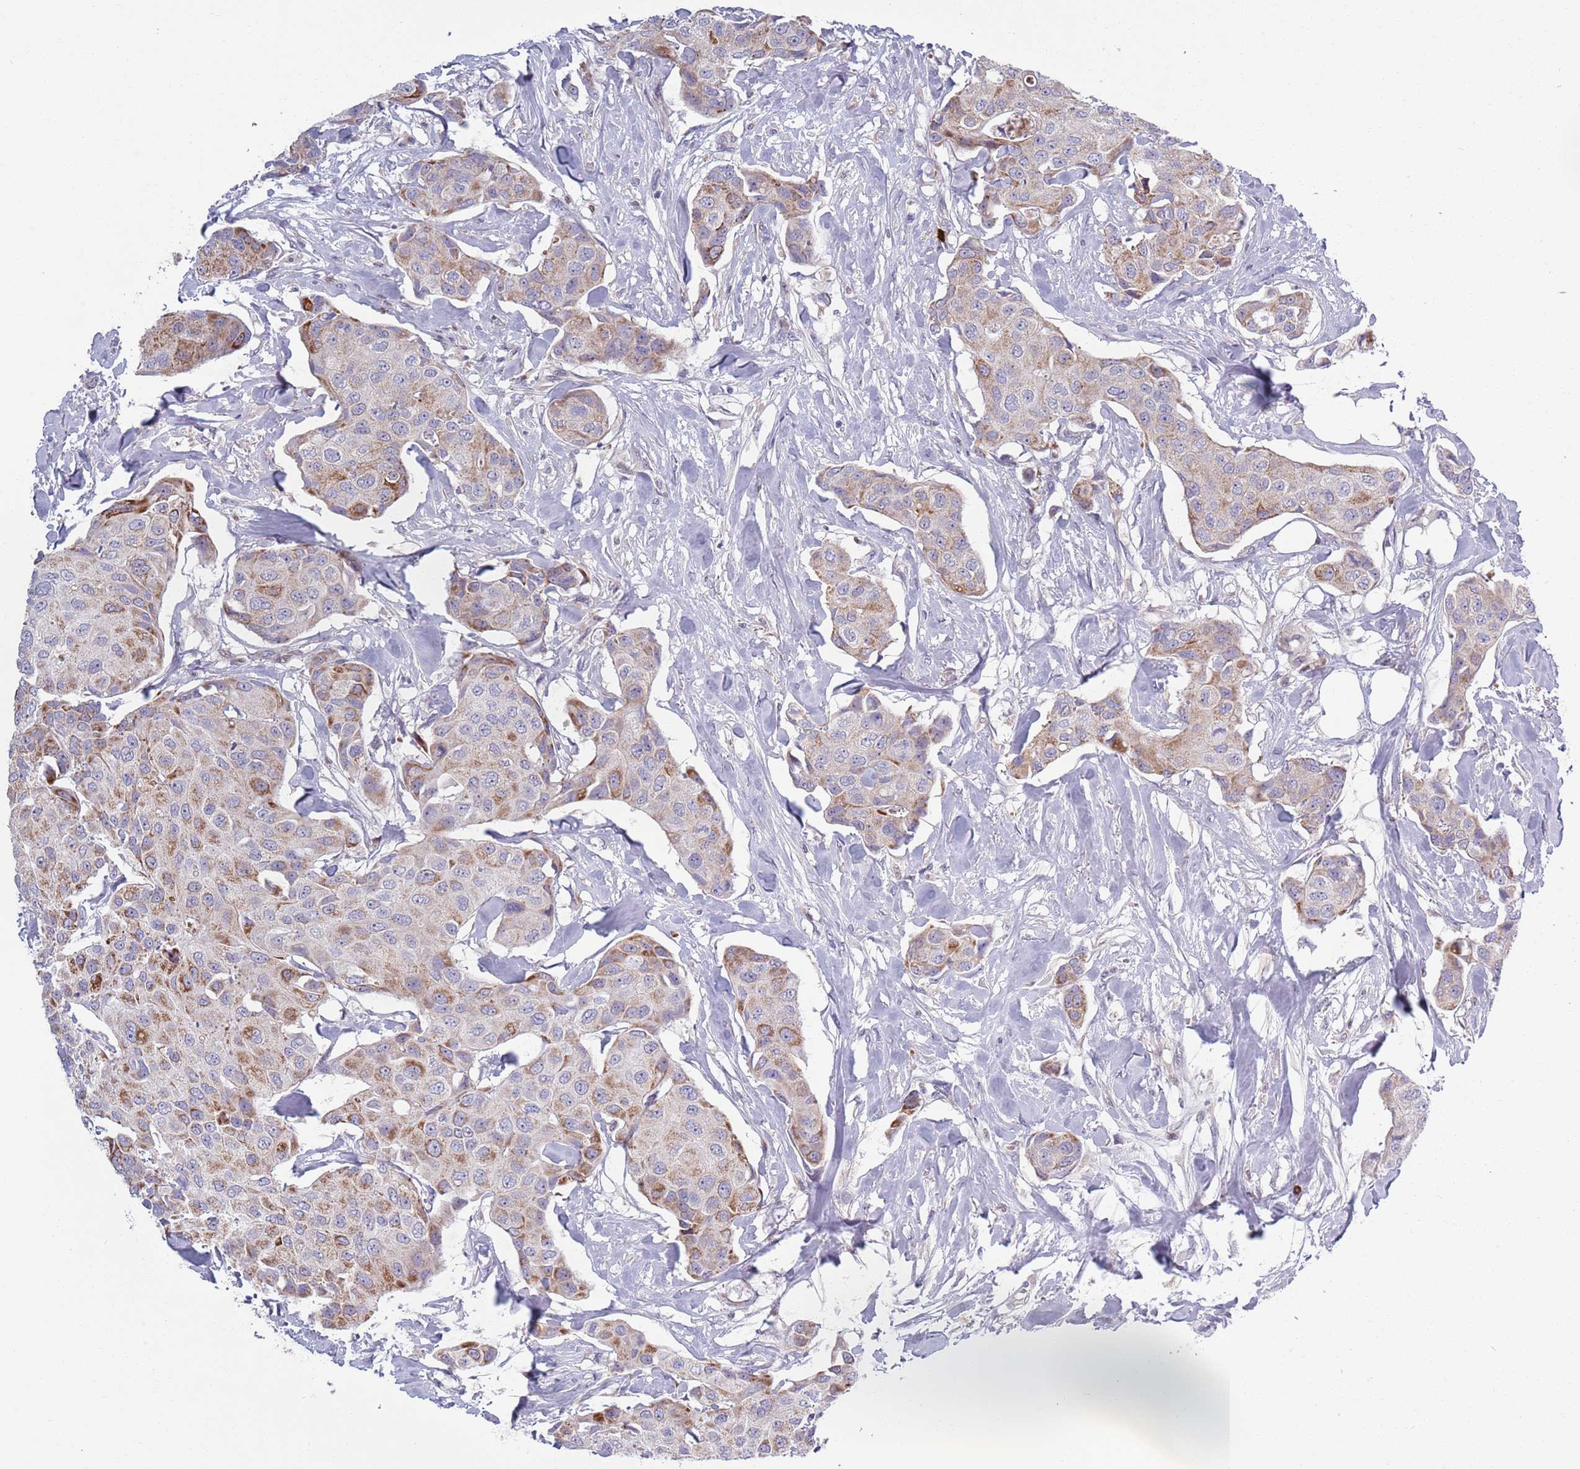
{"staining": {"intensity": "moderate", "quantity": "25%-75%", "location": "cytoplasmic/membranous"}, "tissue": "breast cancer", "cell_type": "Tumor cells", "image_type": "cancer", "snomed": [{"axis": "morphology", "description": "Duct carcinoma"}, {"axis": "topography", "description": "Breast"}, {"axis": "topography", "description": "Lymph node"}], "caption": "Protein expression analysis of human breast cancer reveals moderate cytoplasmic/membranous positivity in approximately 25%-75% of tumor cells. (DAB = brown stain, brightfield microscopy at high magnification).", "gene": "TYW1", "patient": {"sex": "female", "age": 80}}